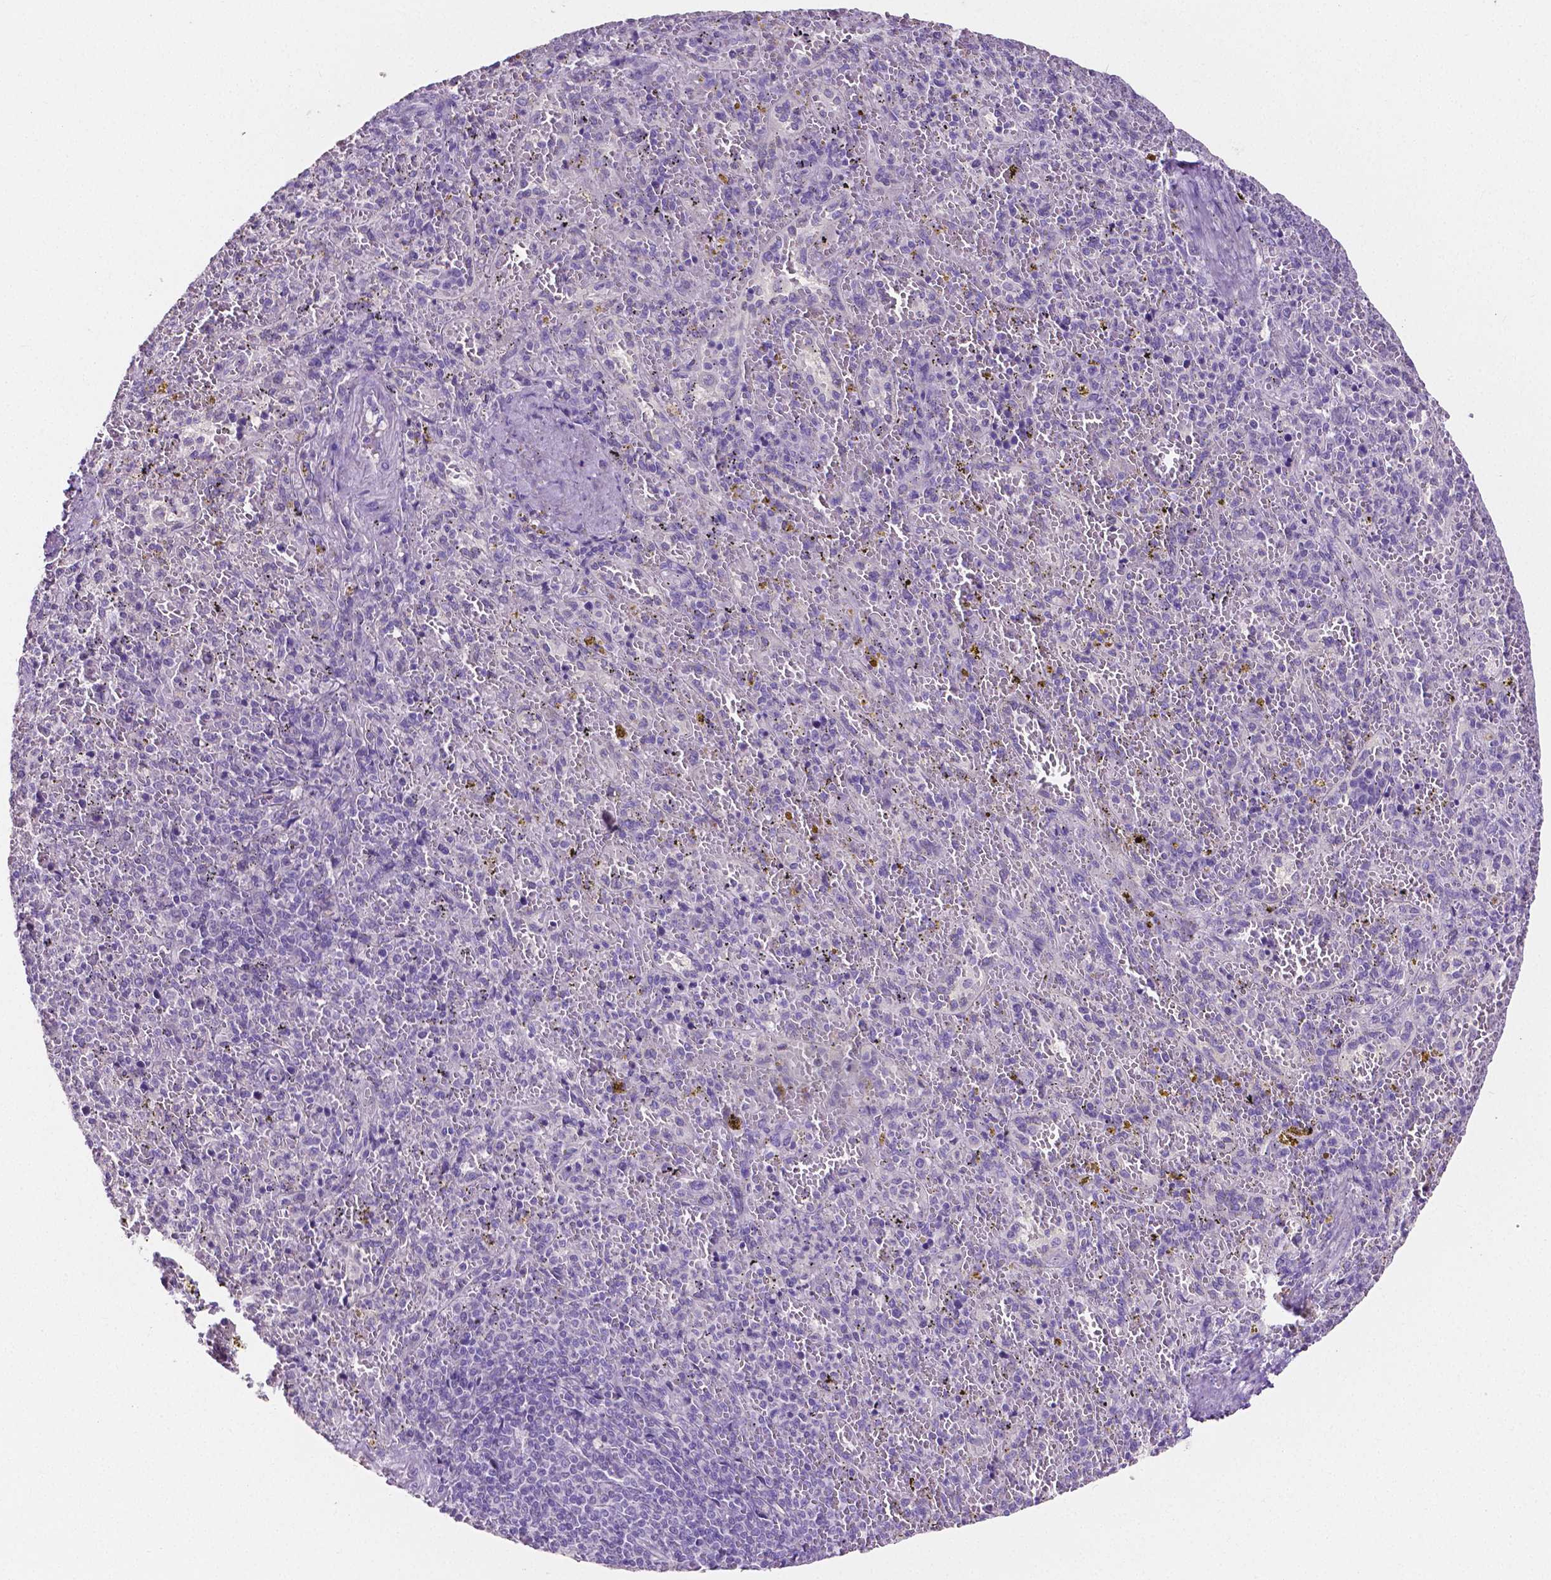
{"staining": {"intensity": "negative", "quantity": "none", "location": "none"}, "tissue": "spleen", "cell_type": "Cells in red pulp", "image_type": "normal", "snomed": [{"axis": "morphology", "description": "Normal tissue, NOS"}, {"axis": "topography", "description": "Spleen"}], "caption": "An image of spleen stained for a protein displays no brown staining in cells in red pulp. The staining is performed using DAB brown chromogen with nuclei counter-stained in using hematoxylin.", "gene": "SLC22A2", "patient": {"sex": "female", "age": 50}}